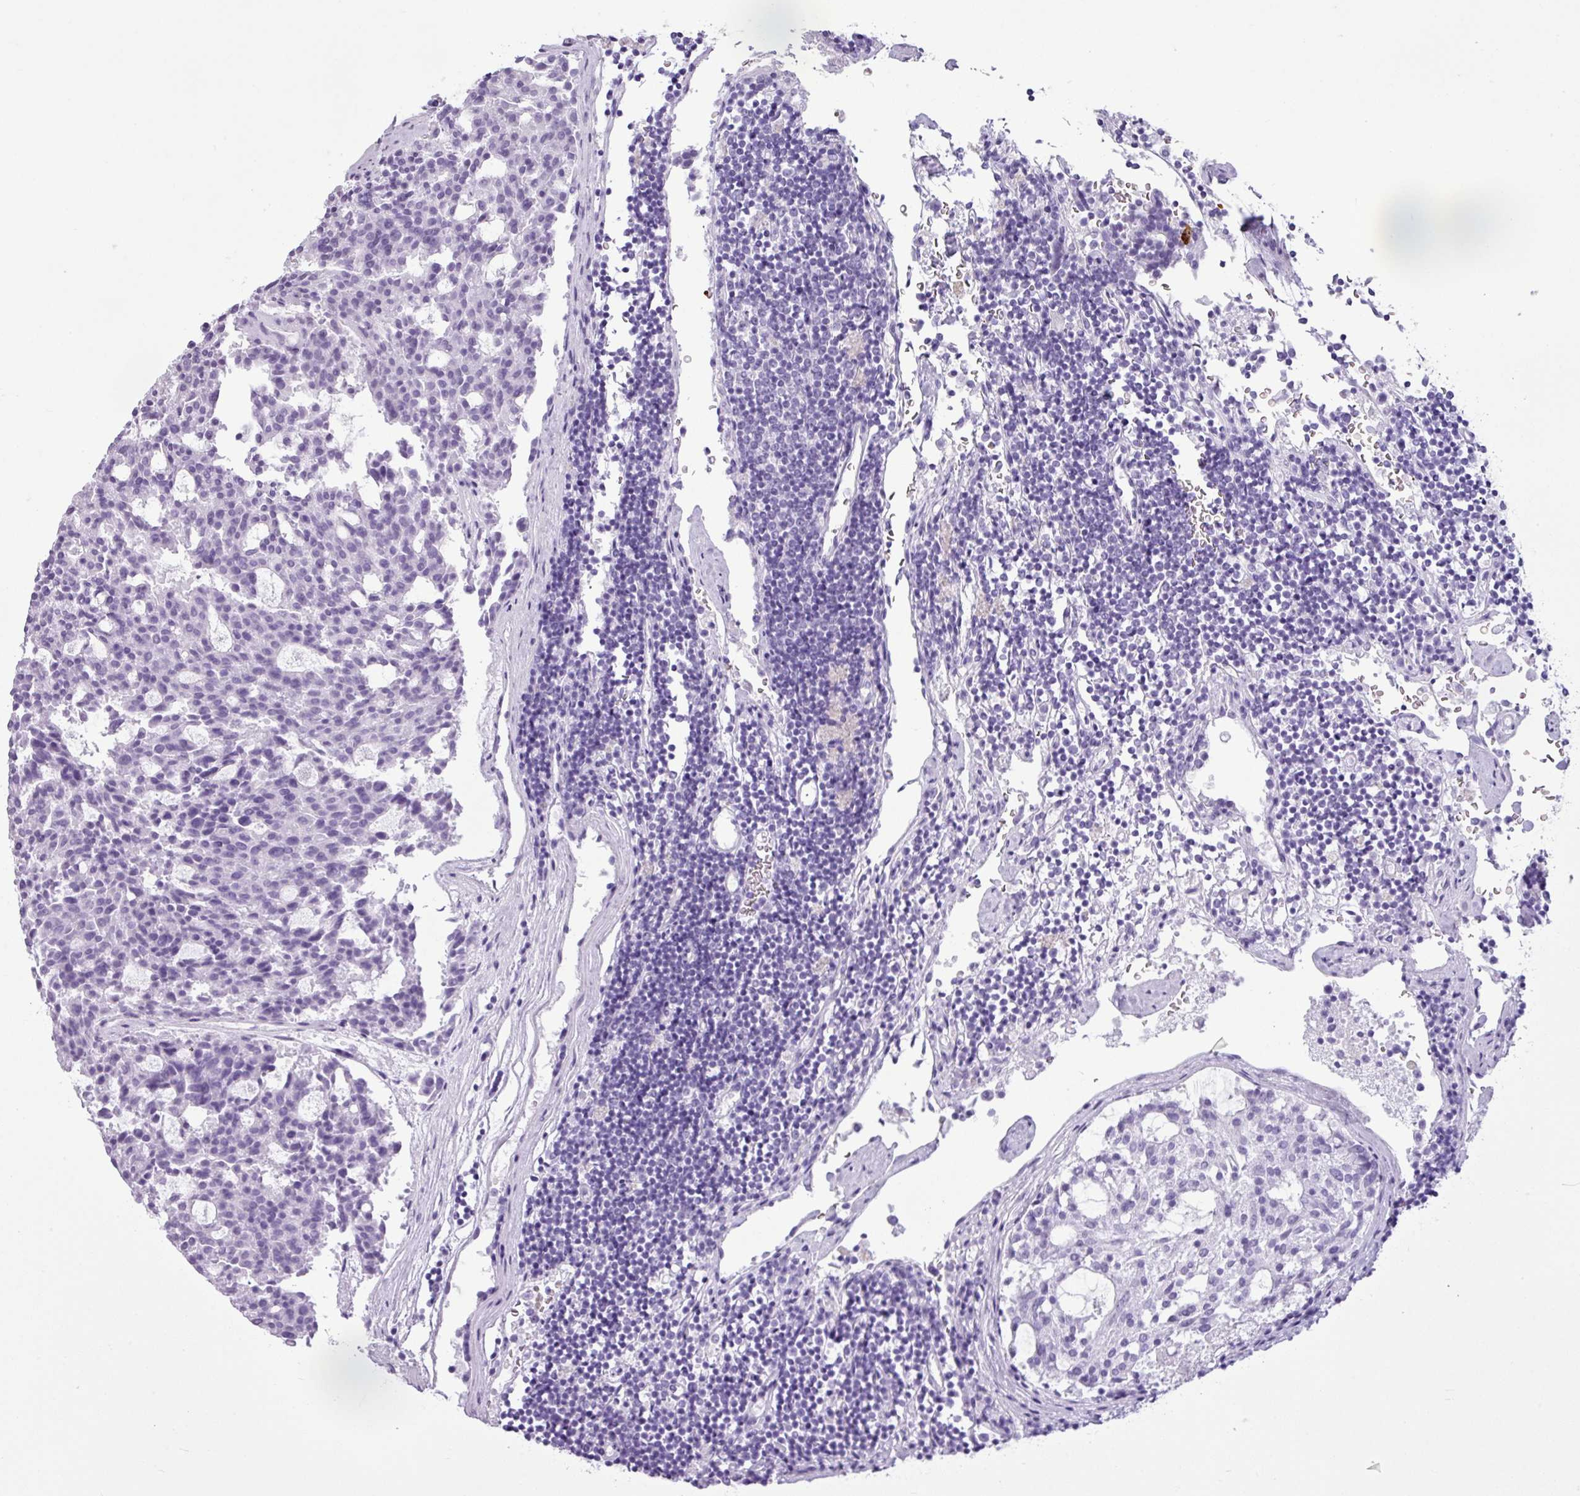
{"staining": {"intensity": "negative", "quantity": "none", "location": "none"}, "tissue": "carcinoid", "cell_type": "Tumor cells", "image_type": "cancer", "snomed": [{"axis": "morphology", "description": "Carcinoid, malignant, NOS"}, {"axis": "topography", "description": "Pancreas"}], "caption": "Carcinoid stained for a protein using immunohistochemistry (IHC) exhibits no positivity tumor cells.", "gene": "AMY1B", "patient": {"sex": "female", "age": 54}}